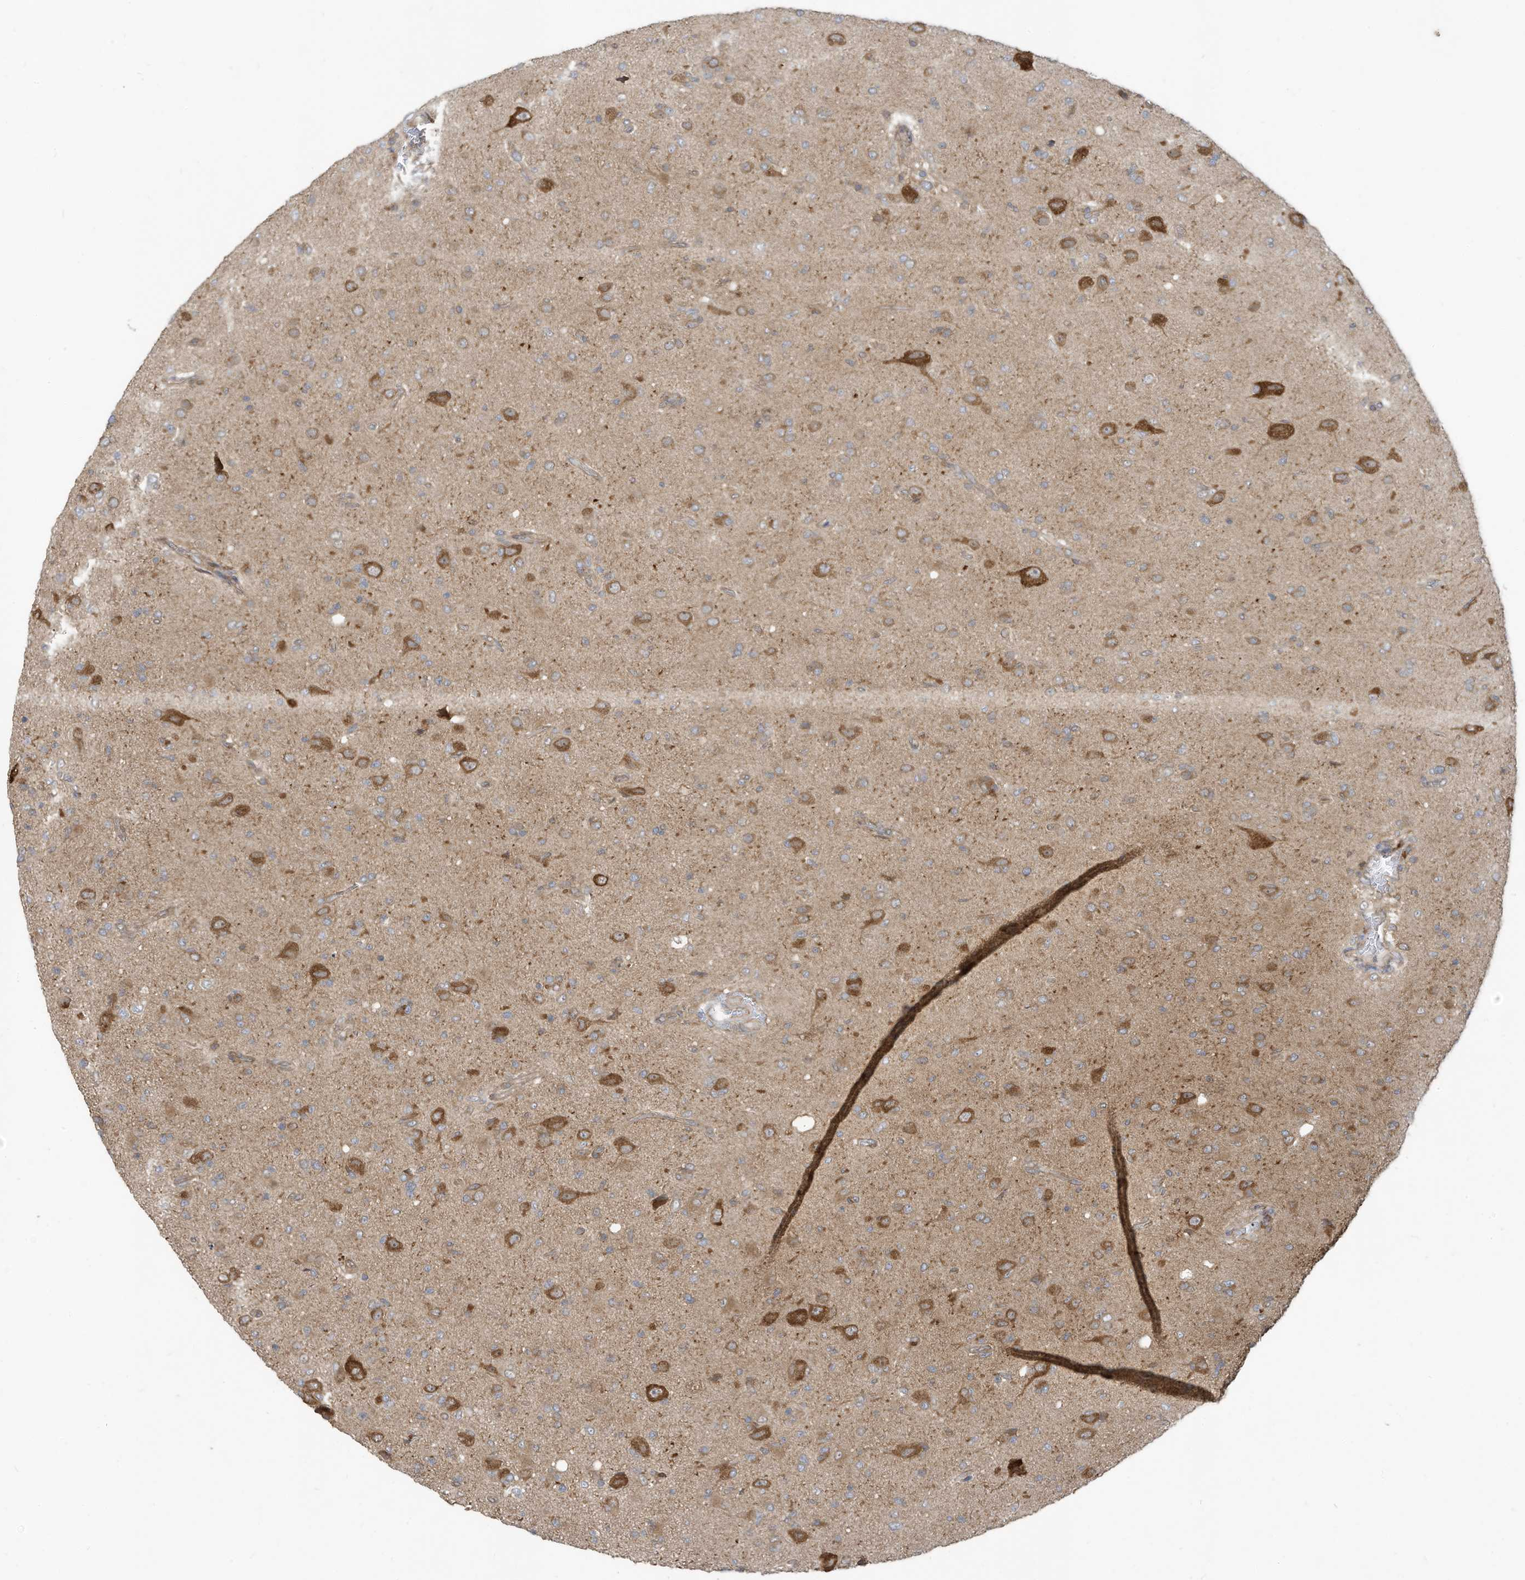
{"staining": {"intensity": "weak", "quantity": "<25%", "location": "cytoplasmic/membranous"}, "tissue": "glioma", "cell_type": "Tumor cells", "image_type": "cancer", "snomed": [{"axis": "morphology", "description": "Glioma, malignant, High grade"}, {"axis": "topography", "description": "Brain"}], "caption": "The image shows no staining of tumor cells in glioma.", "gene": "USE1", "patient": {"sex": "female", "age": 57}}